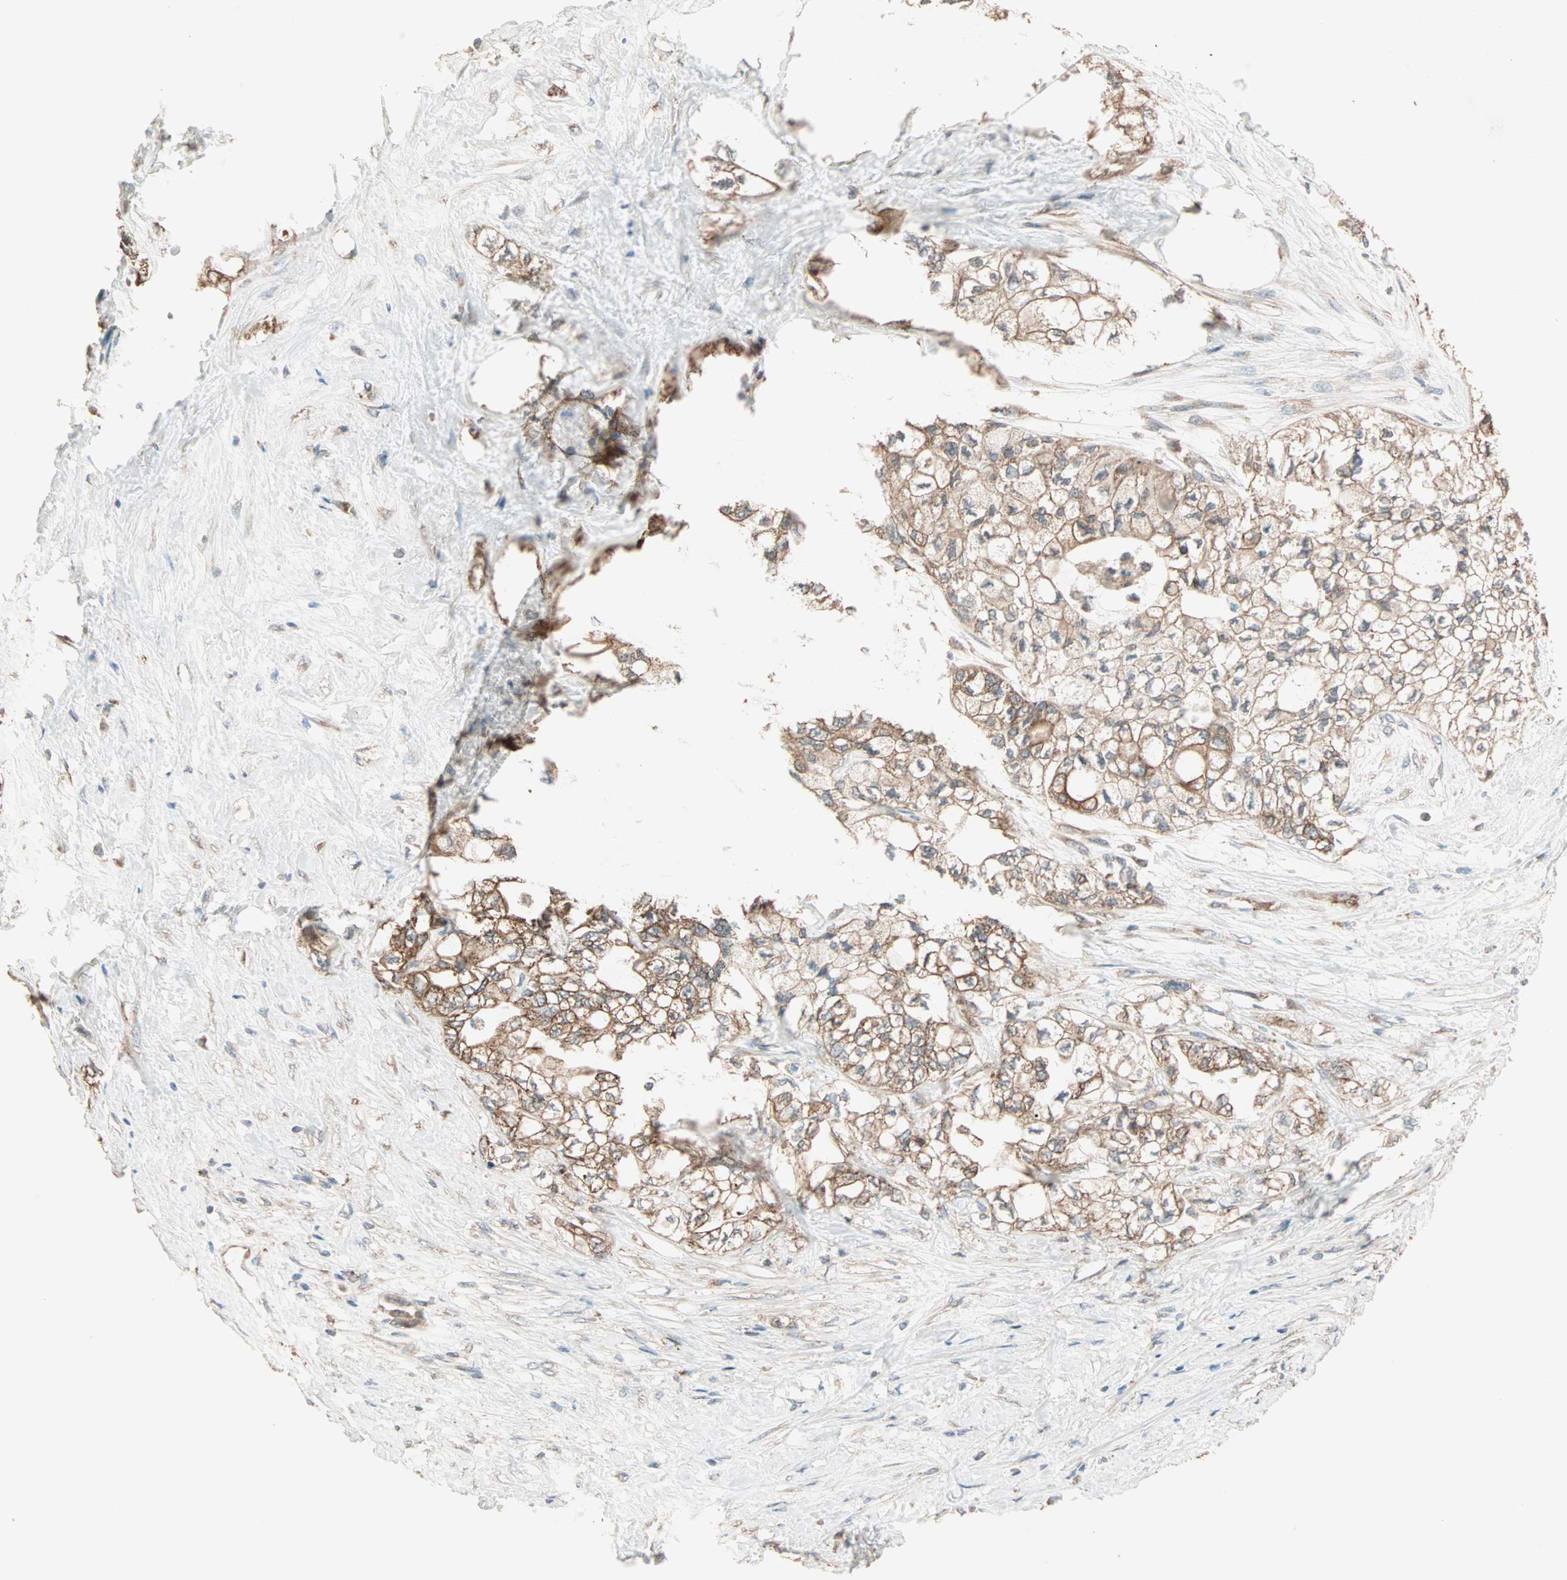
{"staining": {"intensity": "moderate", "quantity": ">75%", "location": "cytoplasmic/membranous"}, "tissue": "pancreatic cancer", "cell_type": "Tumor cells", "image_type": "cancer", "snomed": [{"axis": "morphology", "description": "Adenocarcinoma, NOS"}, {"axis": "topography", "description": "Pancreas"}], "caption": "An image of adenocarcinoma (pancreatic) stained for a protein exhibits moderate cytoplasmic/membranous brown staining in tumor cells. The staining was performed using DAB, with brown indicating positive protein expression. Nuclei are stained blue with hematoxylin.", "gene": "EIF4G2", "patient": {"sex": "male", "age": 70}}